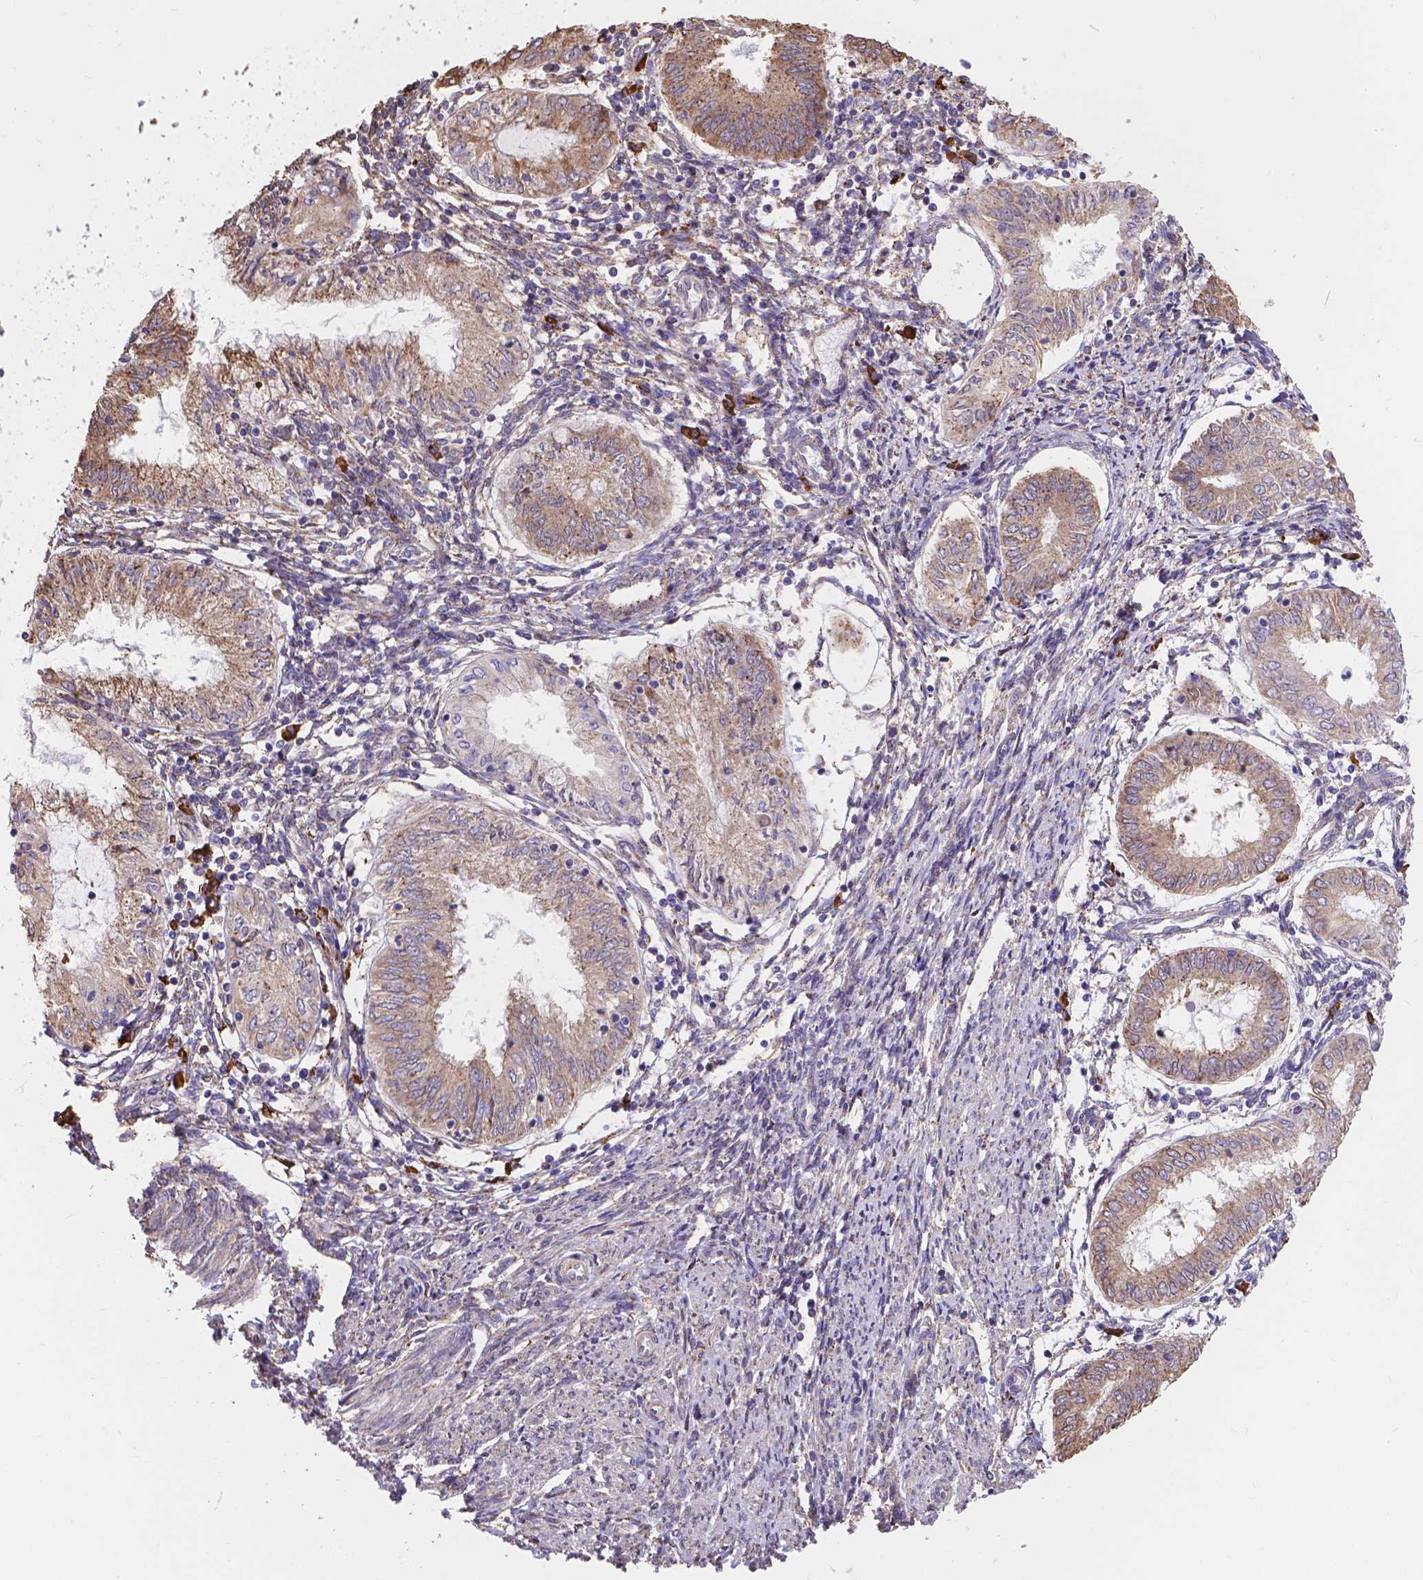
{"staining": {"intensity": "moderate", "quantity": "25%-75%", "location": "cytoplasmic/membranous"}, "tissue": "endometrial cancer", "cell_type": "Tumor cells", "image_type": "cancer", "snomed": [{"axis": "morphology", "description": "Adenocarcinoma, NOS"}, {"axis": "topography", "description": "Endometrium"}], "caption": "About 25%-75% of tumor cells in adenocarcinoma (endometrial) demonstrate moderate cytoplasmic/membranous protein positivity as visualized by brown immunohistochemical staining.", "gene": "IPO11", "patient": {"sex": "female", "age": 68}}